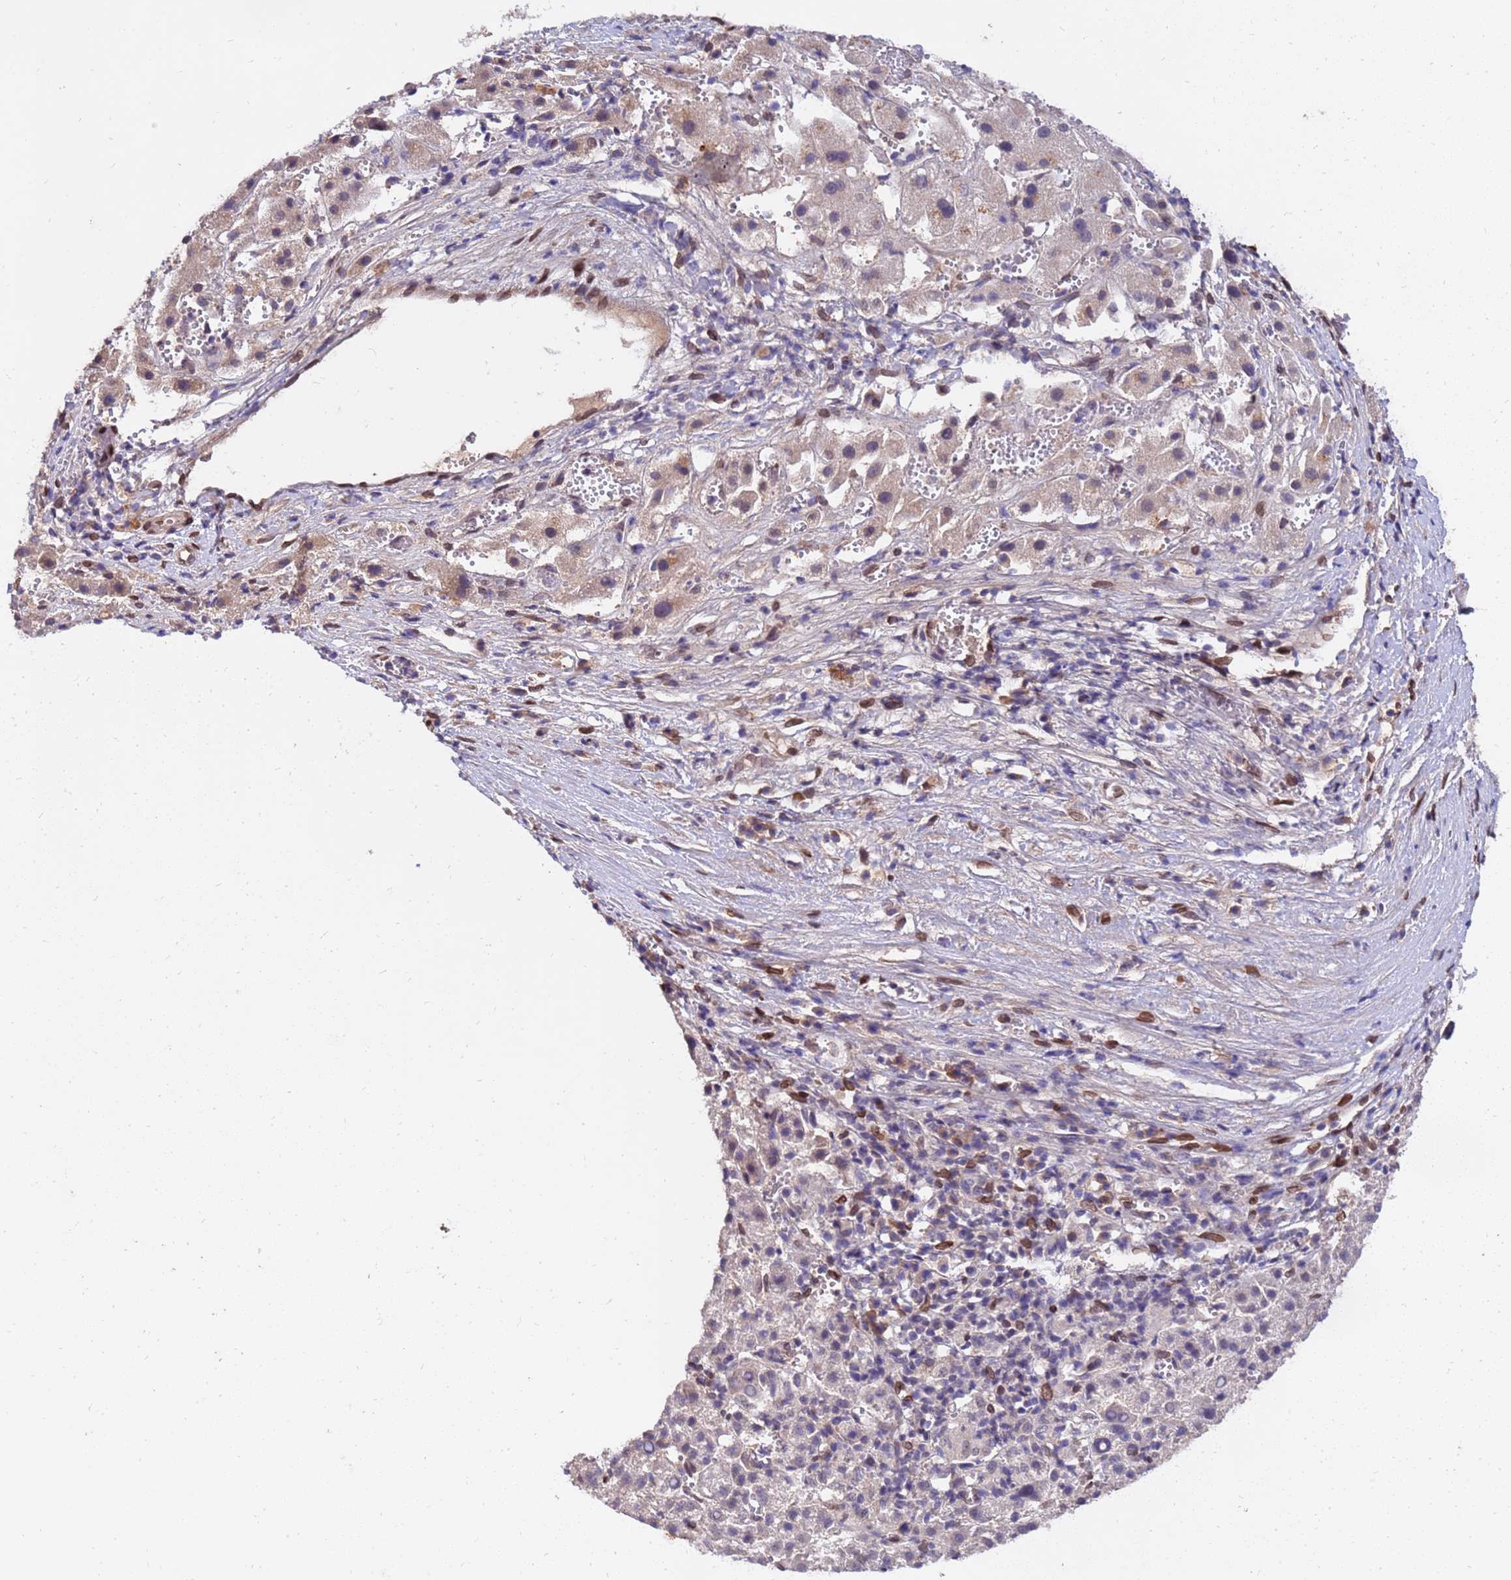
{"staining": {"intensity": "negative", "quantity": "none", "location": "none"}, "tissue": "liver cancer", "cell_type": "Tumor cells", "image_type": "cancer", "snomed": [{"axis": "morphology", "description": "Carcinoma, Hepatocellular, NOS"}, {"axis": "topography", "description": "Liver"}], "caption": "Image shows no significant protein positivity in tumor cells of hepatocellular carcinoma (liver).", "gene": "GPR135", "patient": {"sex": "female", "age": 58}}